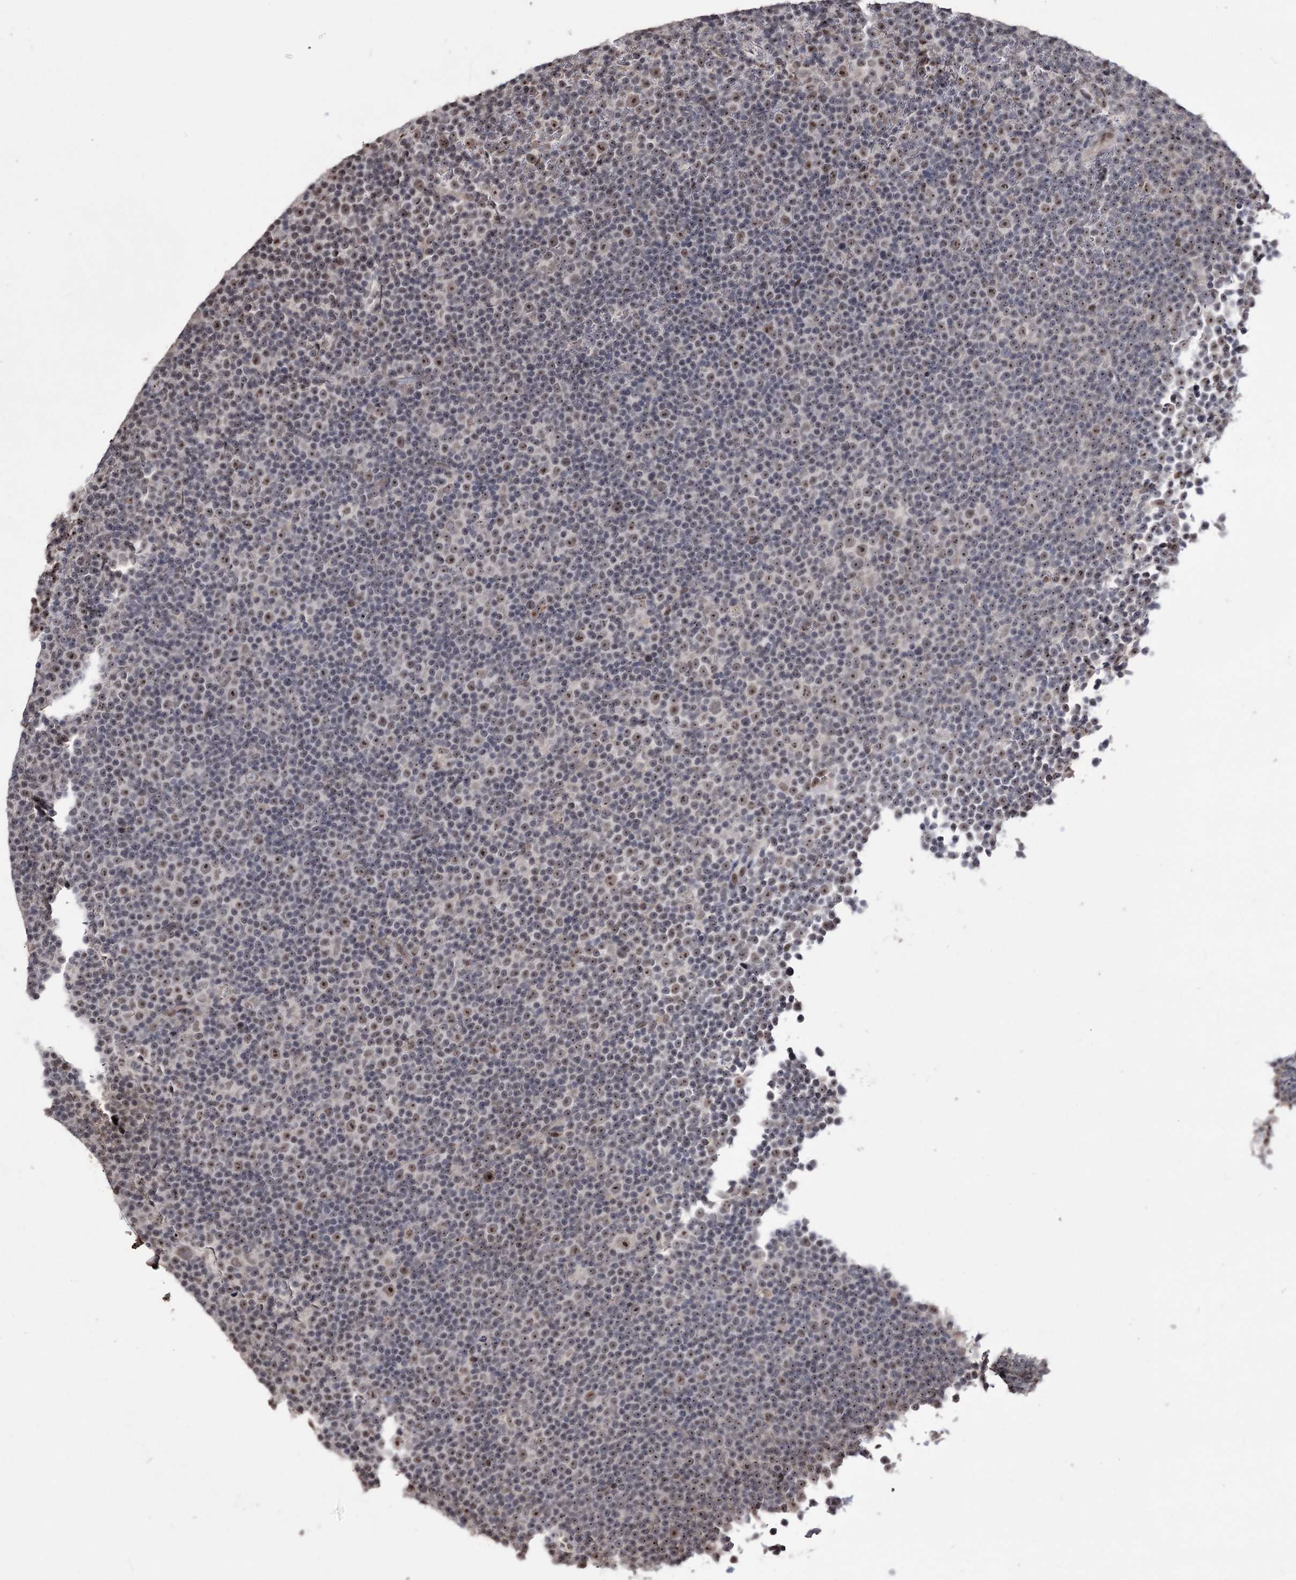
{"staining": {"intensity": "weak", "quantity": "<25%", "location": "nuclear"}, "tissue": "lymphoma", "cell_type": "Tumor cells", "image_type": "cancer", "snomed": [{"axis": "morphology", "description": "Malignant lymphoma, non-Hodgkin's type, Low grade"}, {"axis": "topography", "description": "Lymph node"}], "caption": "Tumor cells are negative for brown protein staining in low-grade malignant lymphoma, non-Hodgkin's type.", "gene": "VGLL4", "patient": {"sex": "female", "age": 67}}